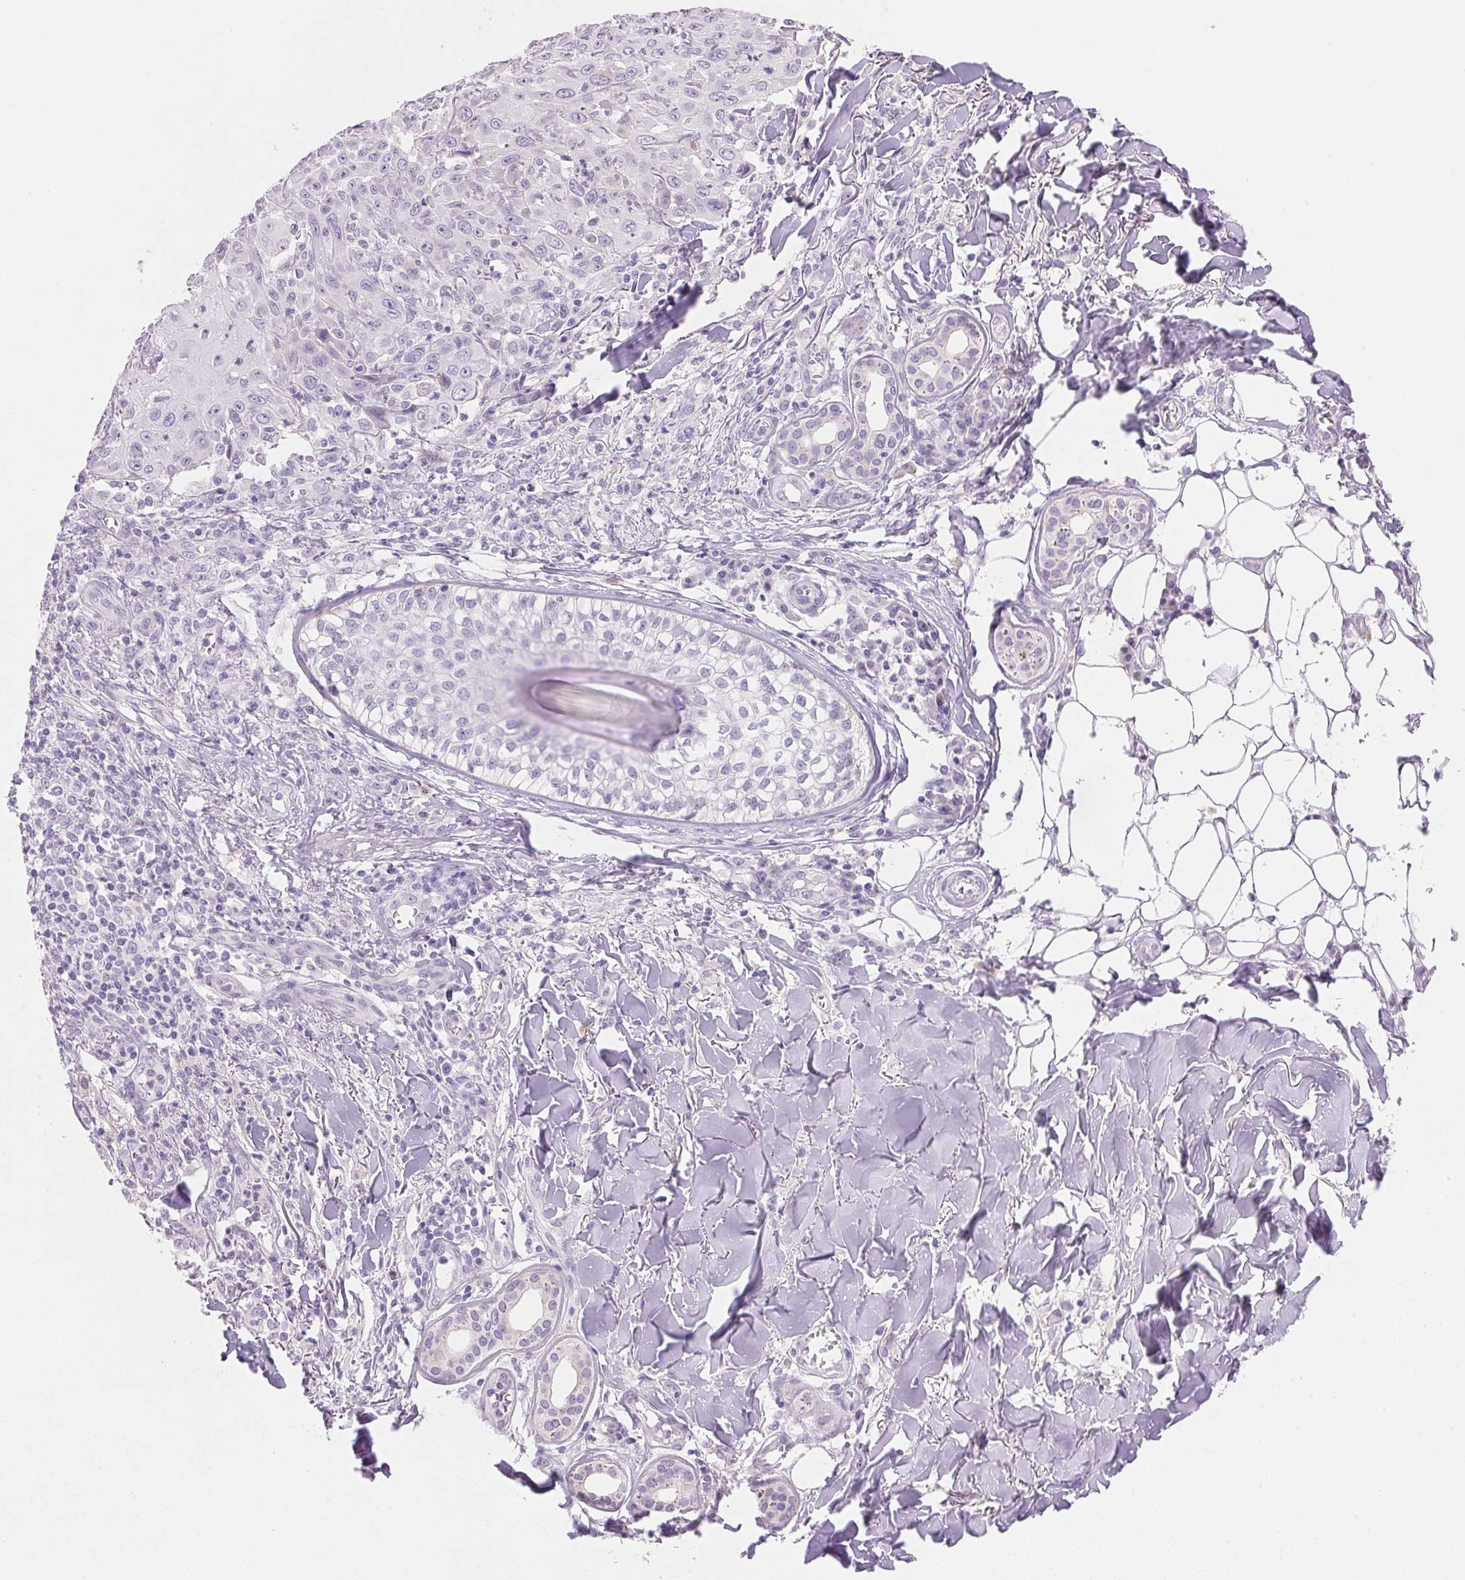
{"staining": {"intensity": "negative", "quantity": "none", "location": "none"}, "tissue": "skin cancer", "cell_type": "Tumor cells", "image_type": "cancer", "snomed": [{"axis": "morphology", "description": "Squamous cell carcinoma, NOS"}, {"axis": "topography", "description": "Skin"}], "caption": "This is a histopathology image of IHC staining of squamous cell carcinoma (skin), which shows no staining in tumor cells. (DAB immunohistochemistry (IHC) with hematoxylin counter stain).", "gene": "TEKT1", "patient": {"sex": "male", "age": 75}}